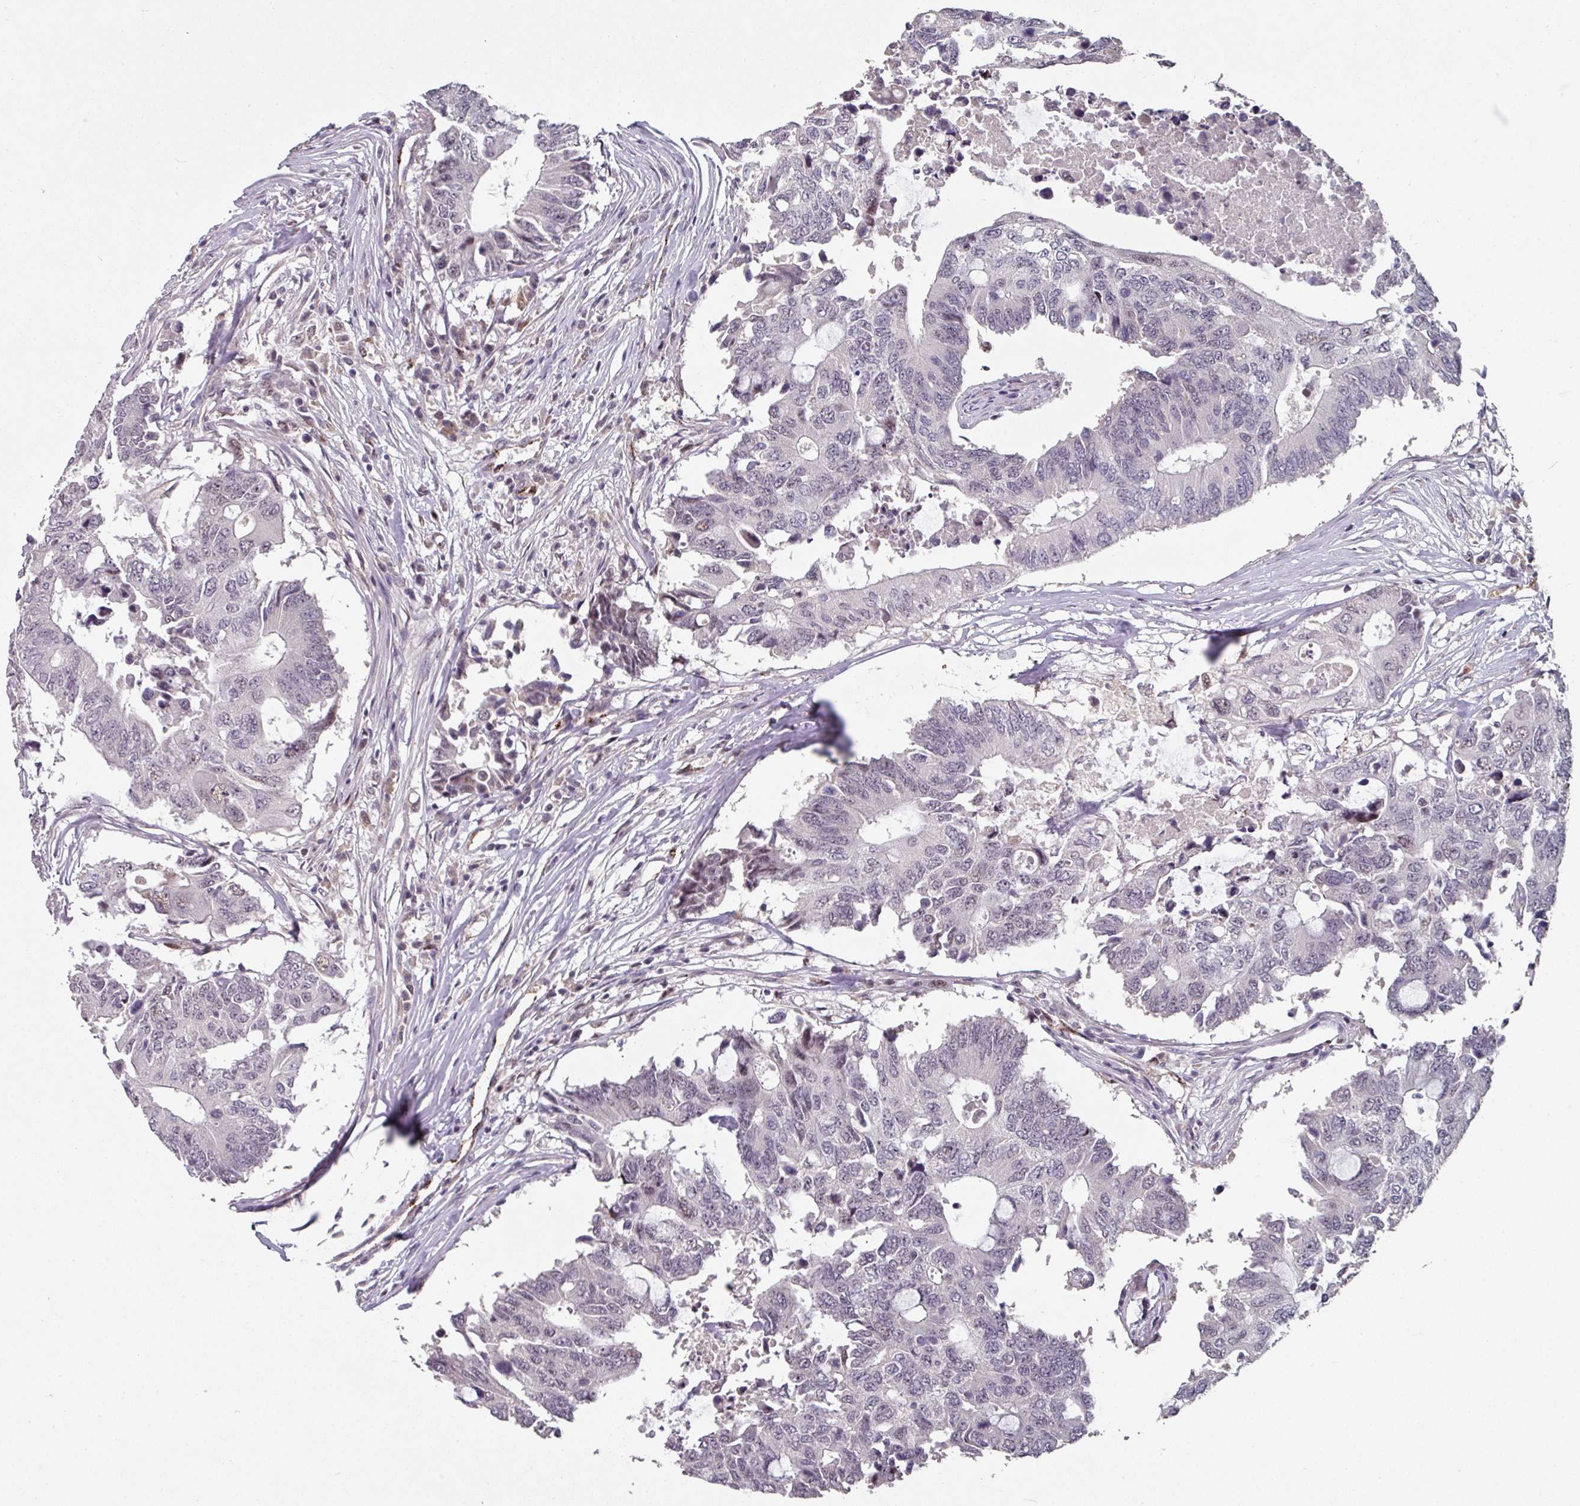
{"staining": {"intensity": "negative", "quantity": "none", "location": "none"}, "tissue": "colorectal cancer", "cell_type": "Tumor cells", "image_type": "cancer", "snomed": [{"axis": "morphology", "description": "Adenocarcinoma, NOS"}, {"axis": "topography", "description": "Colon"}], "caption": "A histopathology image of adenocarcinoma (colorectal) stained for a protein reveals no brown staining in tumor cells.", "gene": "SIDT2", "patient": {"sex": "male", "age": 71}}